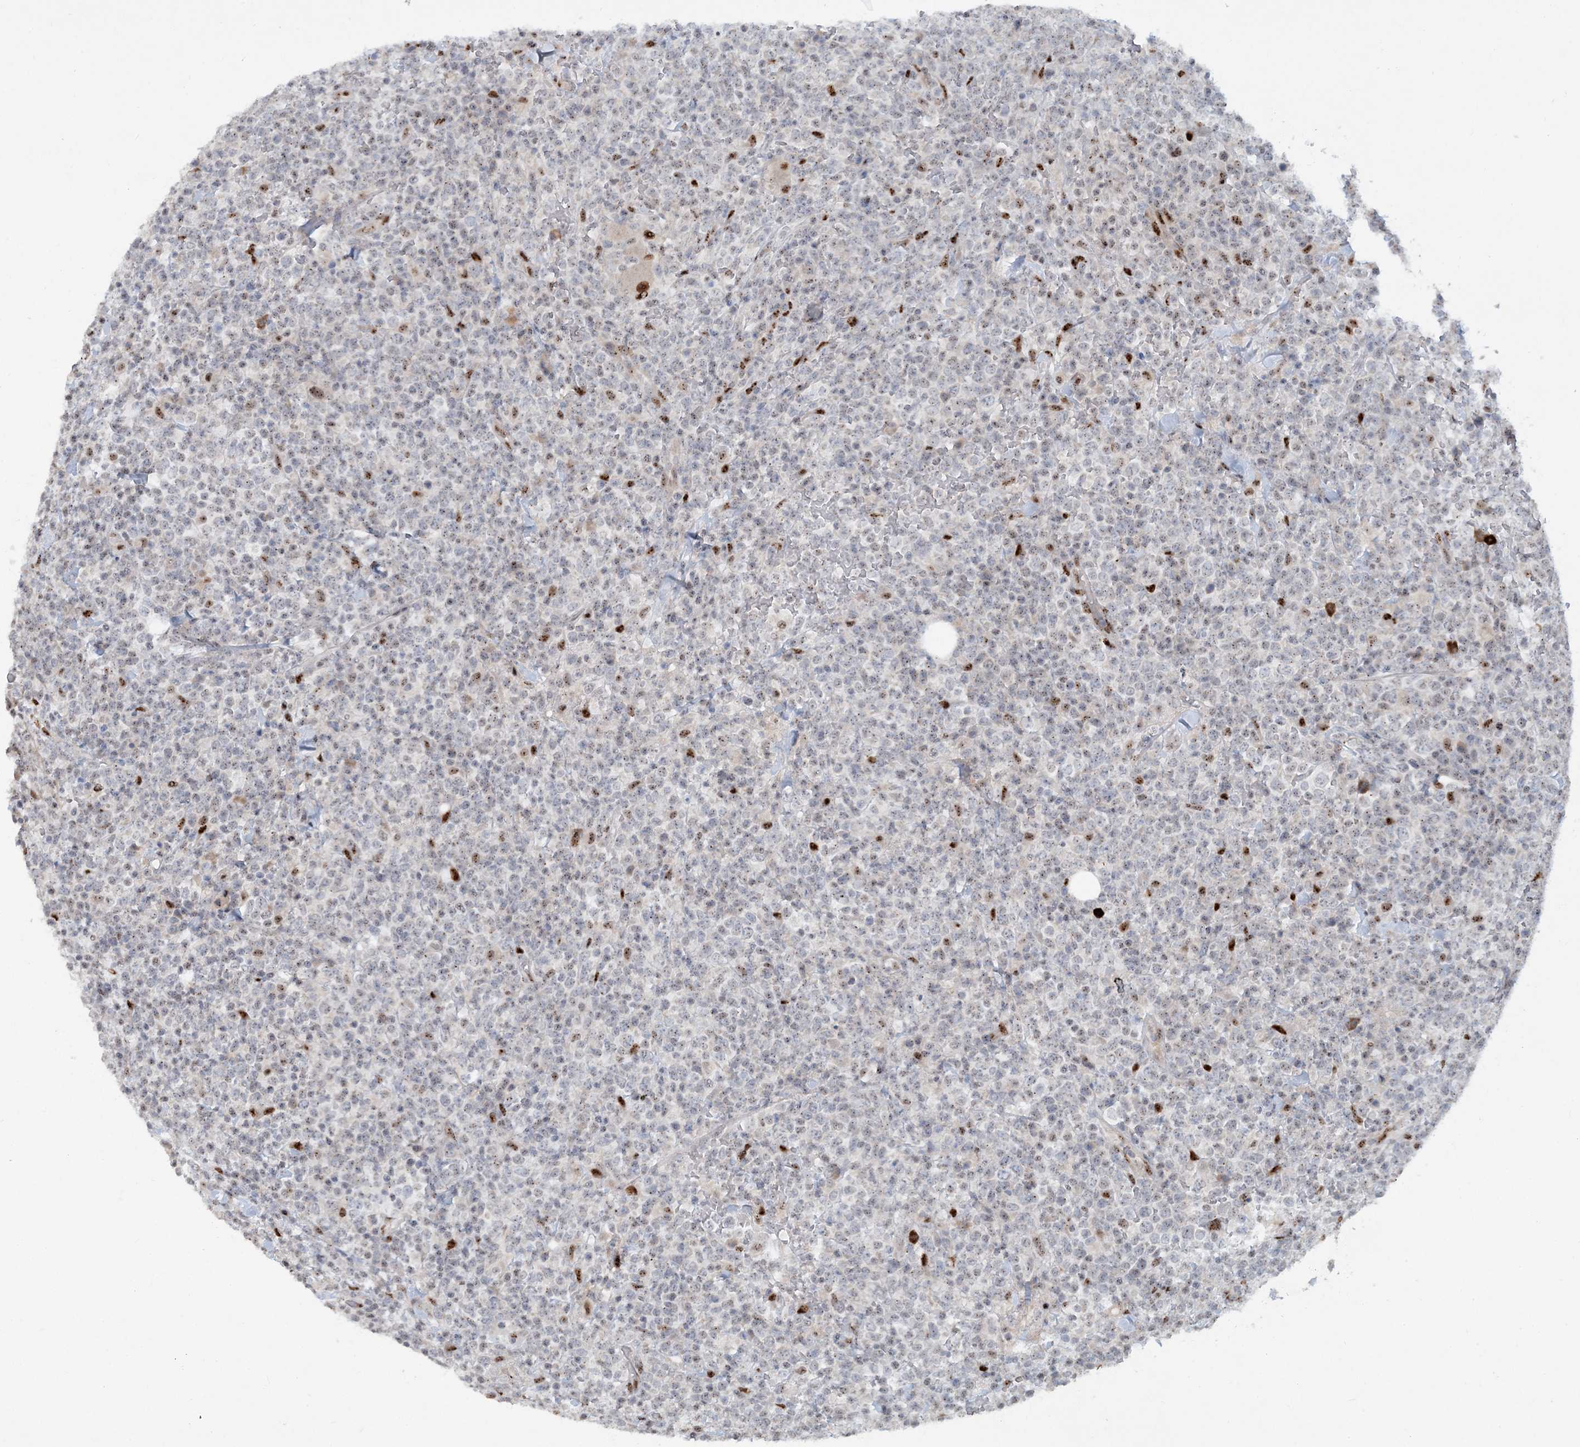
{"staining": {"intensity": "negative", "quantity": "none", "location": "none"}, "tissue": "lymphoma", "cell_type": "Tumor cells", "image_type": "cancer", "snomed": [{"axis": "morphology", "description": "Malignant lymphoma, non-Hodgkin's type, High grade"}, {"axis": "topography", "description": "Colon"}], "caption": "Immunohistochemistry of high-grade malignant lymphoma, non-Hodgkin's type shows no staining in tumor cells.", "gene": "GIN1", "patient": {"sex": "female", "age": 53}}